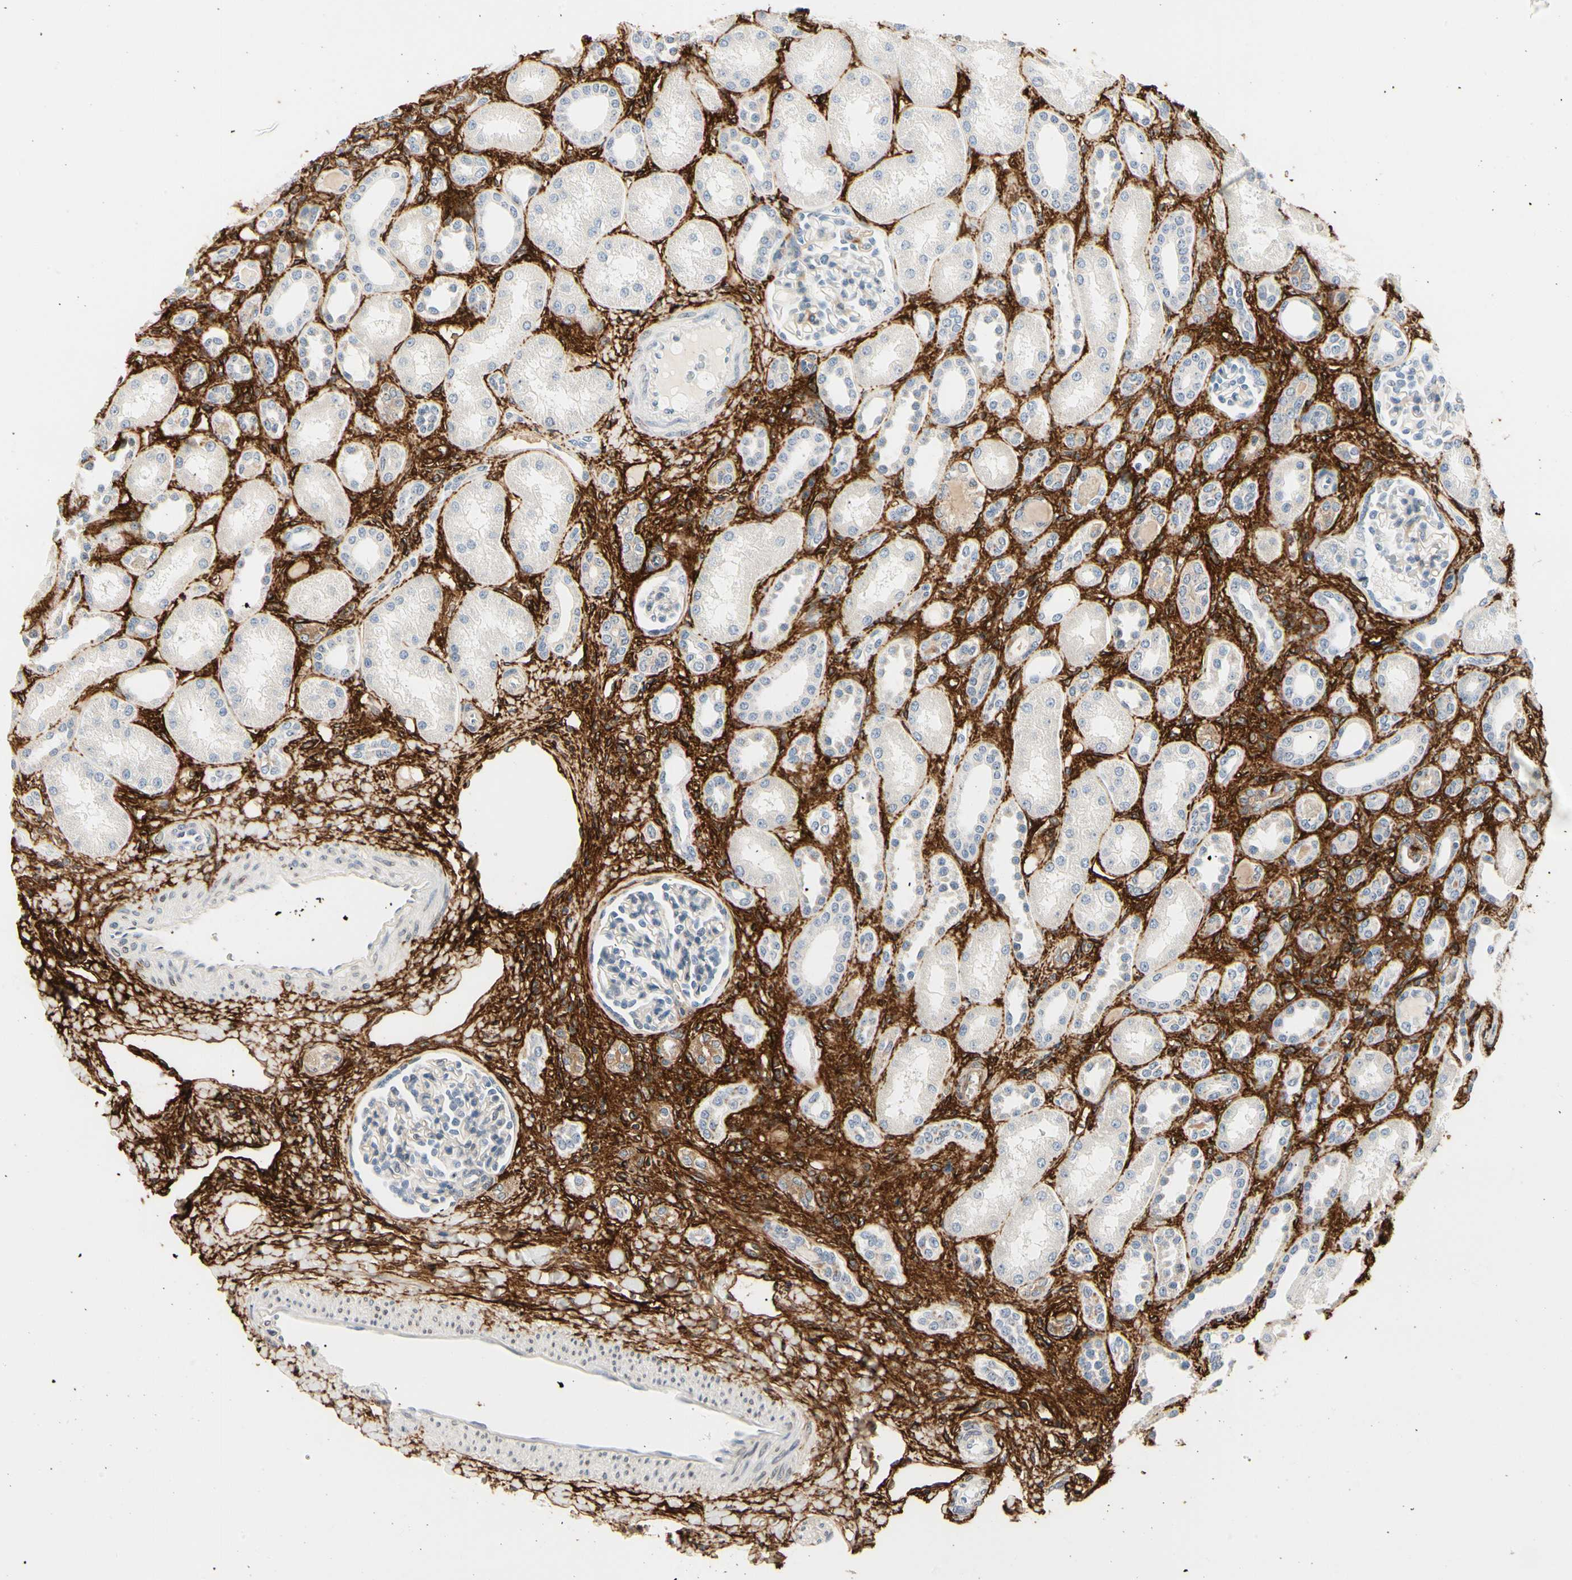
{"staining": {"intensity": "negative", "quantity": "none", "location": "none"}, "tissue": "kidney", "cell_type": "Cells in glomeruli", "image_type": "normal", "snomed": [{"axis": "morphology", "description": "Normal tissue, NOS"}, {"axis": "topography", "description": "Kidney"}], "caption": "Immunohistochemistry image of unremarkable kidney: human kidney stained with DAB shows no significant protein staining in cells in glomeruli. (DAB (3,3'-diaminobenzidine) immunohistochemistry (IHC) visualized using brightfield microscopy, high magnification).", "gene": "GGT5", "patient": {"sex": "male", "age": 7}}